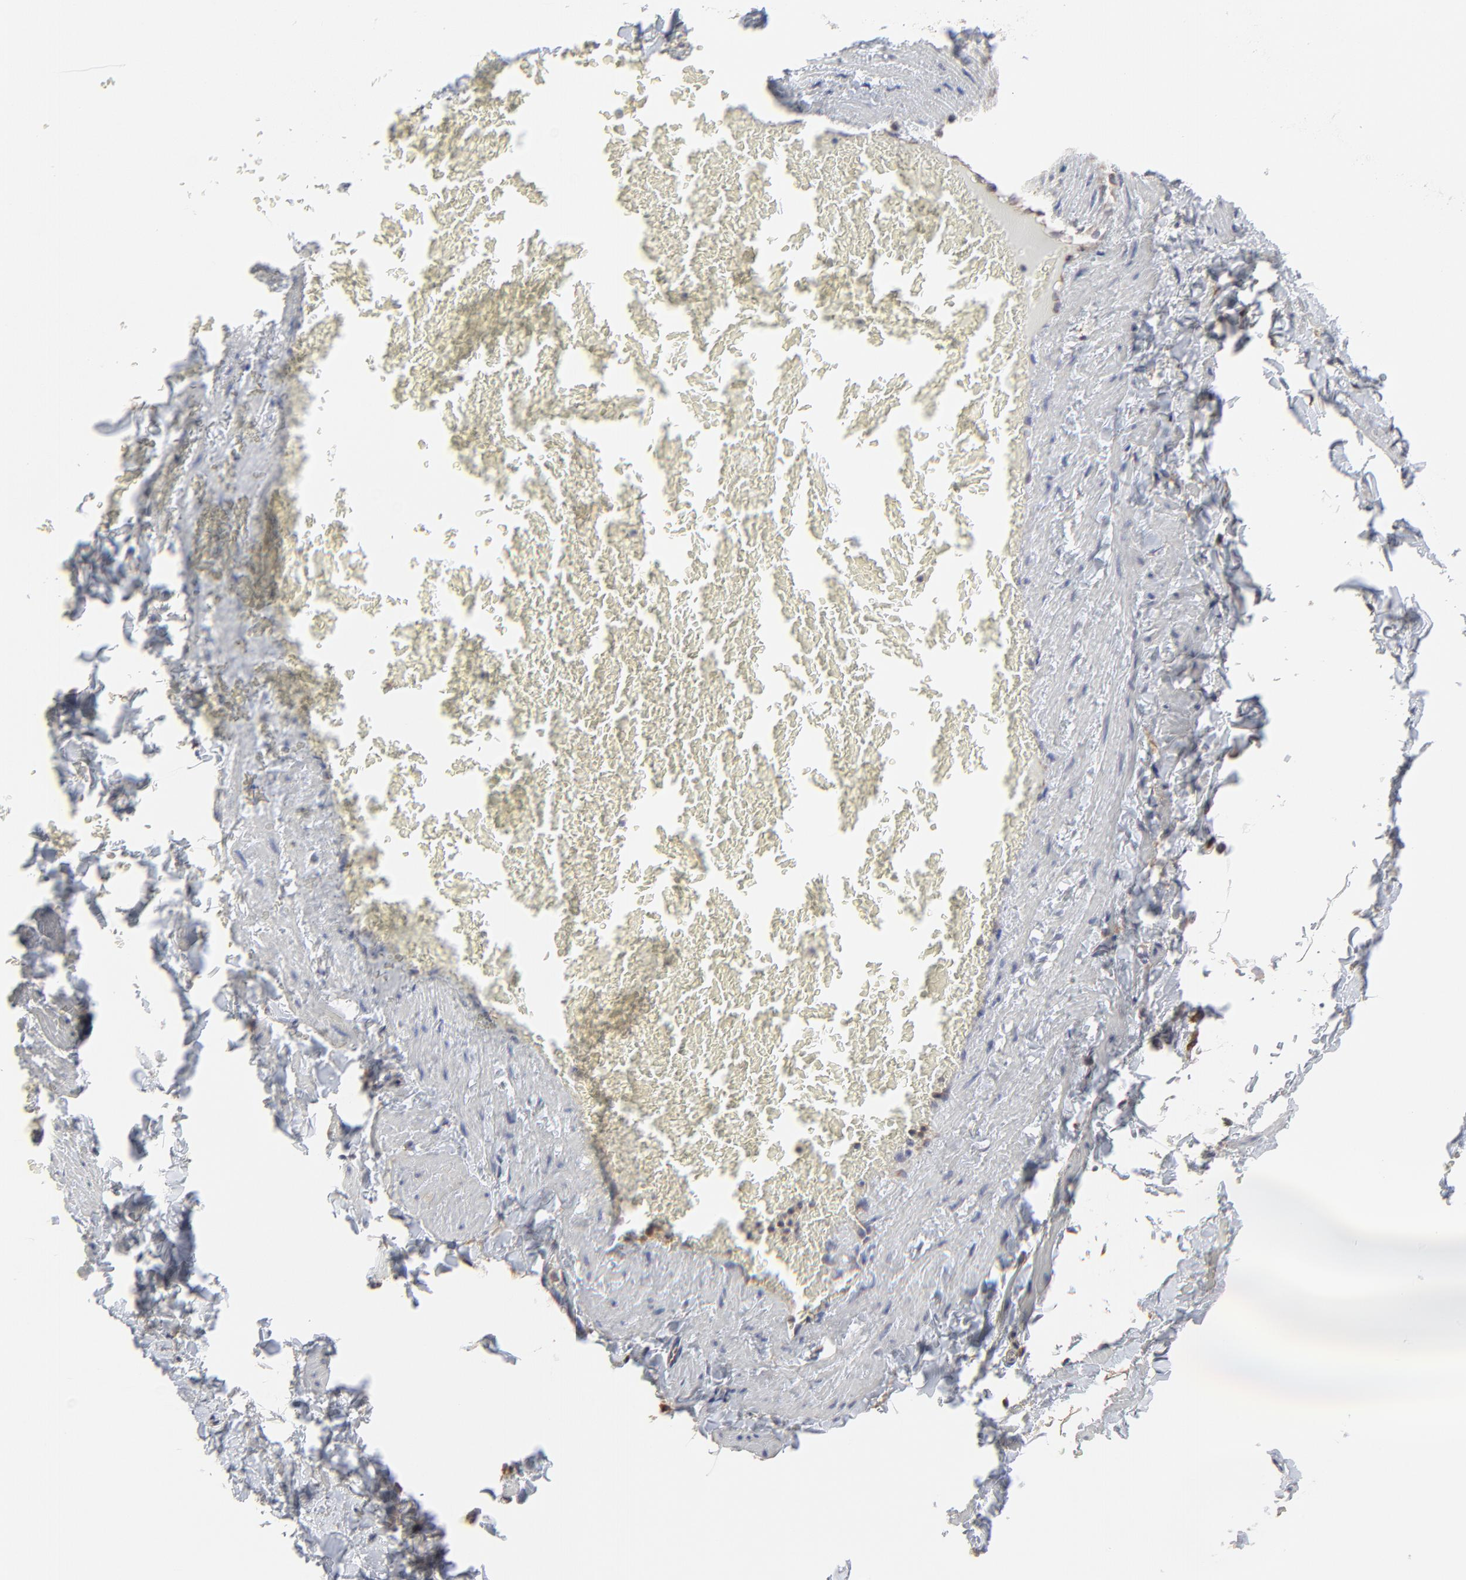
{"staining": {"intensity": "moderate", "quantity": "25%-75%", "location": "cytoplasmic/membranous"}, "tissue": "adipose tissue", "cell_type": "Adipocytes", "image_type": "normal", "snomed": [{"axis": "morphology", "description": "Normal tissue, NOS"}, {"axis": "topography", "description": "Vascular tissue"}], "caption": "Brown immunohistochemical staining in unremarkable adipose tissue reveals moderate cytoplasmic/membranous expression in approximately 25%-75% of adipocytes. (DAB IHC with brightfield microscopy, high magnification).", "gene": "RAB9A", "patient": {"sex": "male", "age": 41}}